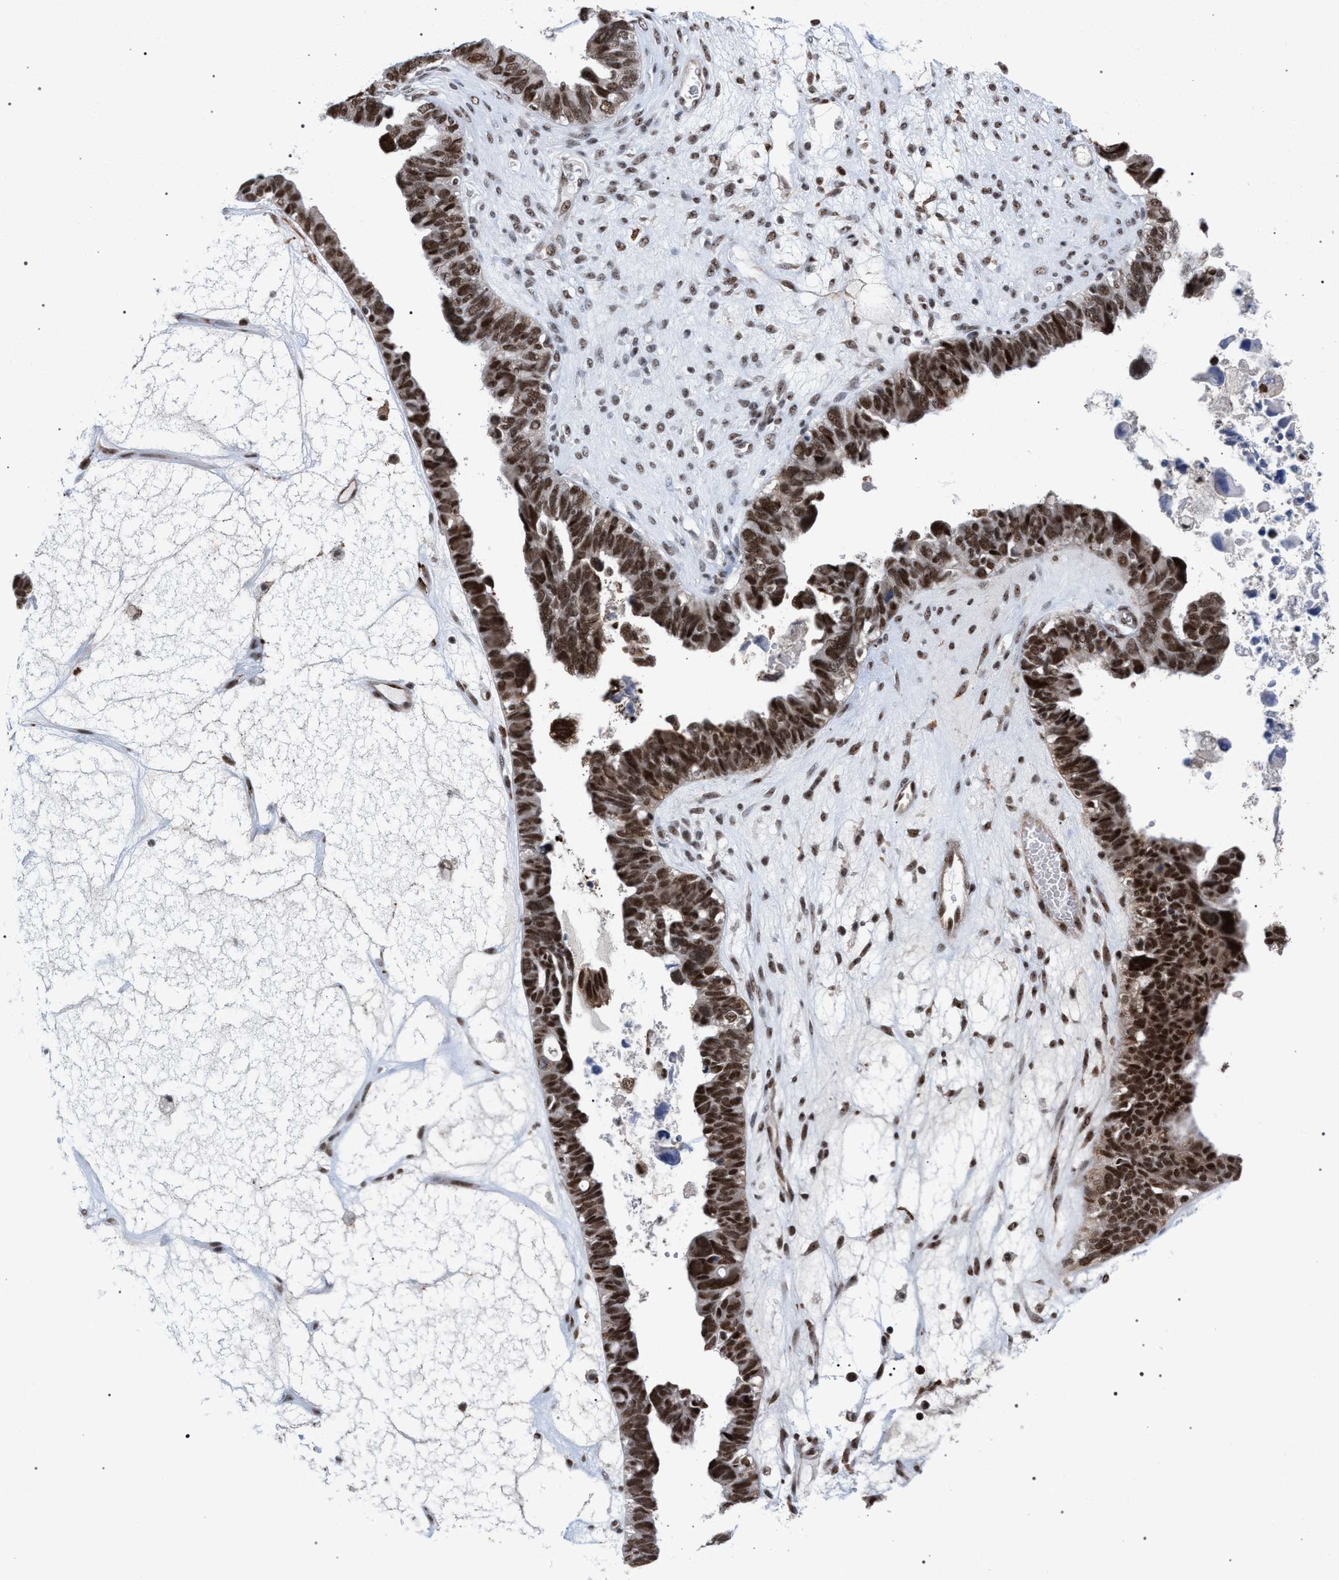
{"staining": {"intensity": "strong", "quantity": ">75%", "location": "nuclear"}, "tissue": "ovarian cancer", "cell_type": "Tumor cells", "image_type": "cancer", "snomed": [{"axis": "morphology", "description": "Cystadenocarcinoma, serous, NOS"}, {"axis": "topography", "description": "Ovary"}], "caption": "Ovarian serous cystadenocarcinoma stained with IHC displays strong nuclear positivity in approximately >75% of tumor cells. Nuclei are stained in blue.", "gene": "SCAF4", "patient": {"sex": "female", "age": 79}}